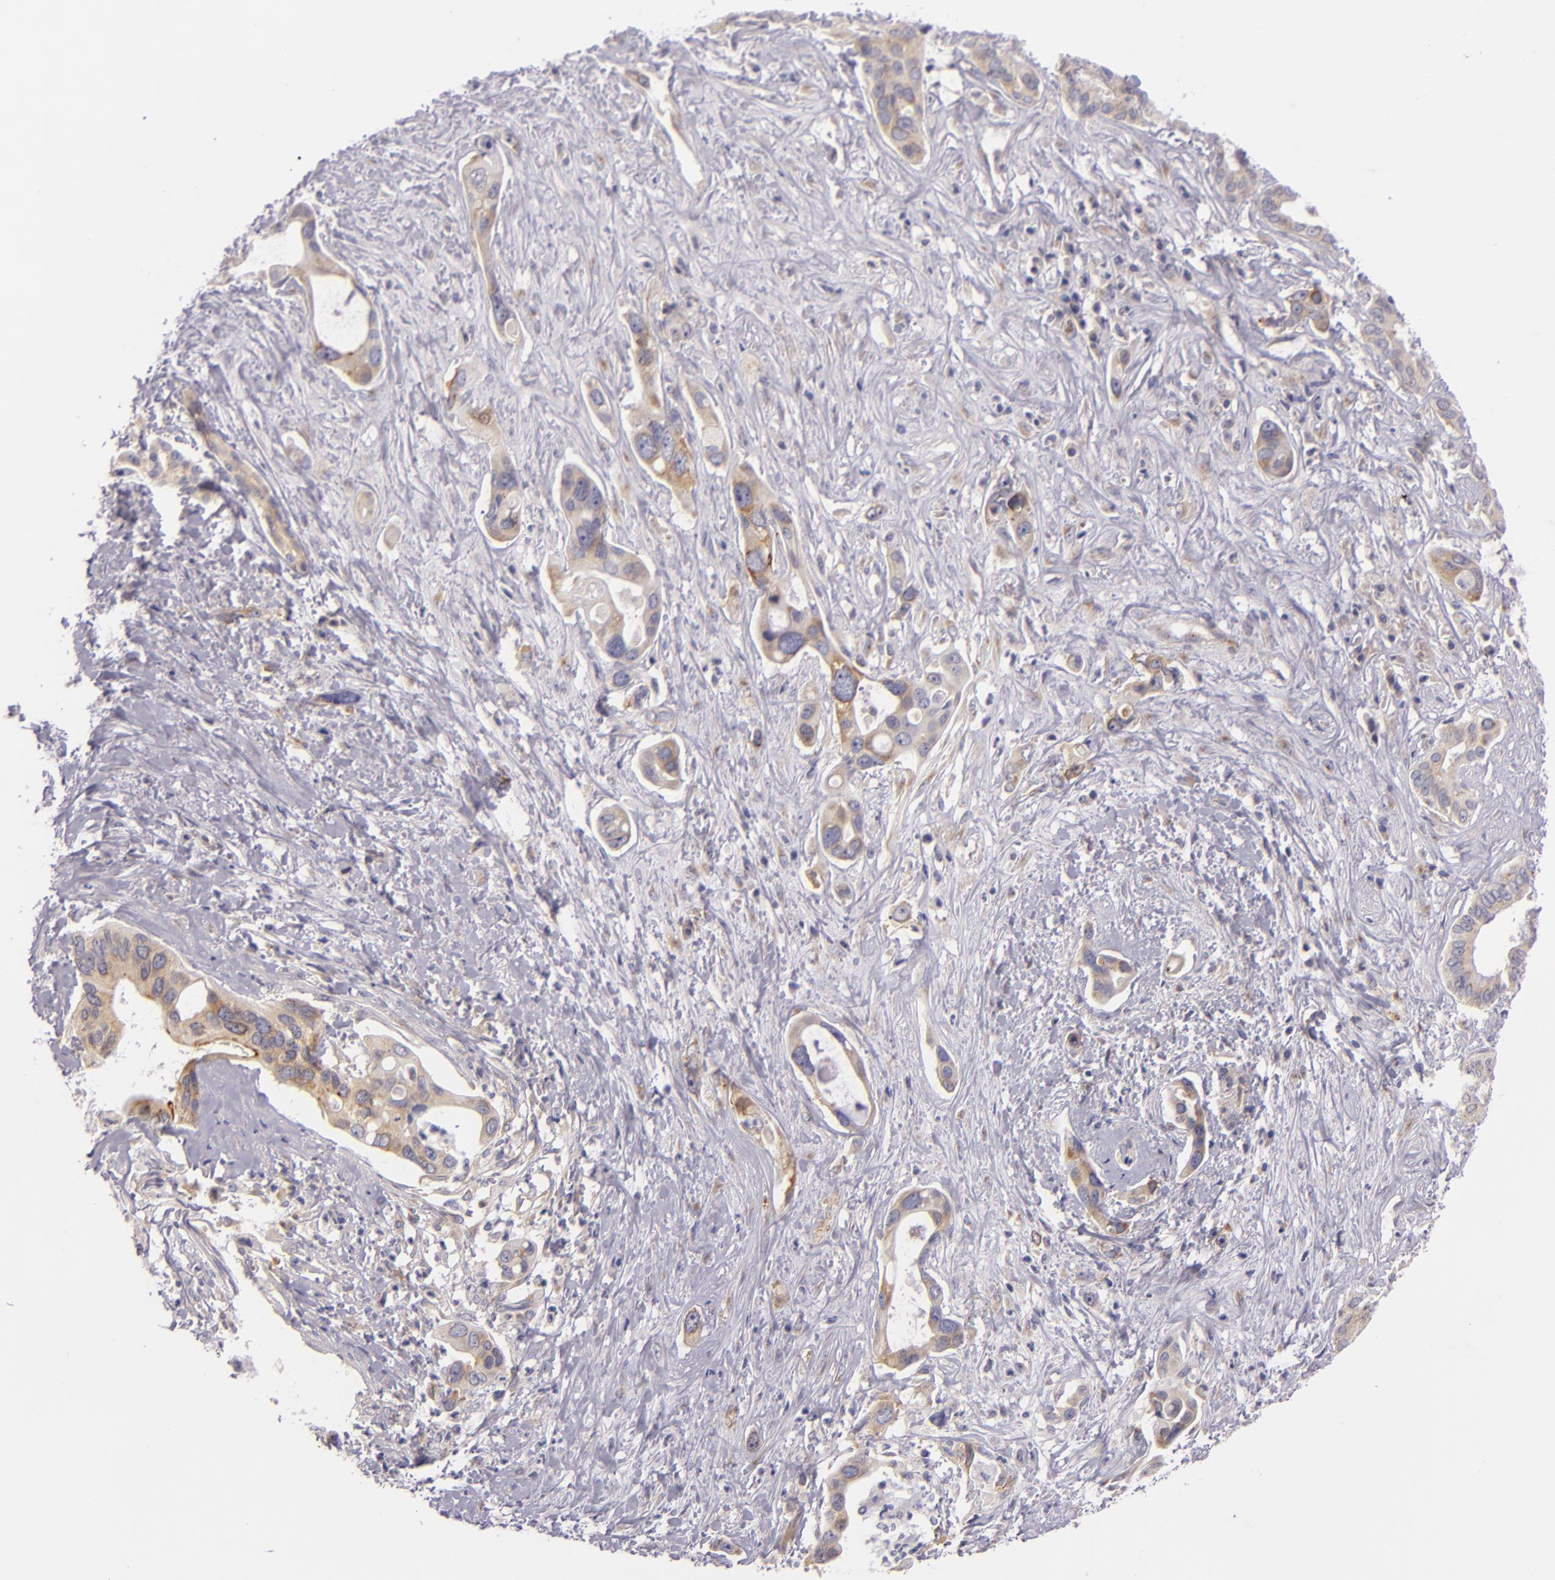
{"staining": {"intensity": "weak", "quantity": "<25%", "location": "cytoplasmic/membranous"}, "tissue": "liver cancer", "cell_type": "Tumor cells", "image_type": "cancer", "snomed": [{"axis": "morphology", "description": "Cholangiocarcinoma"}, {"axis": "topography", "description": "Liver"}], "caption": "The photomicrograph exhibits no significant positivity in tumor cells of liver cancer (cholangiocarcinoma). (Brightfield microscopy of DAB IHC at high magnification).", "gene": "UPF3B", "patient": {"sex": "female", "age": 65}}